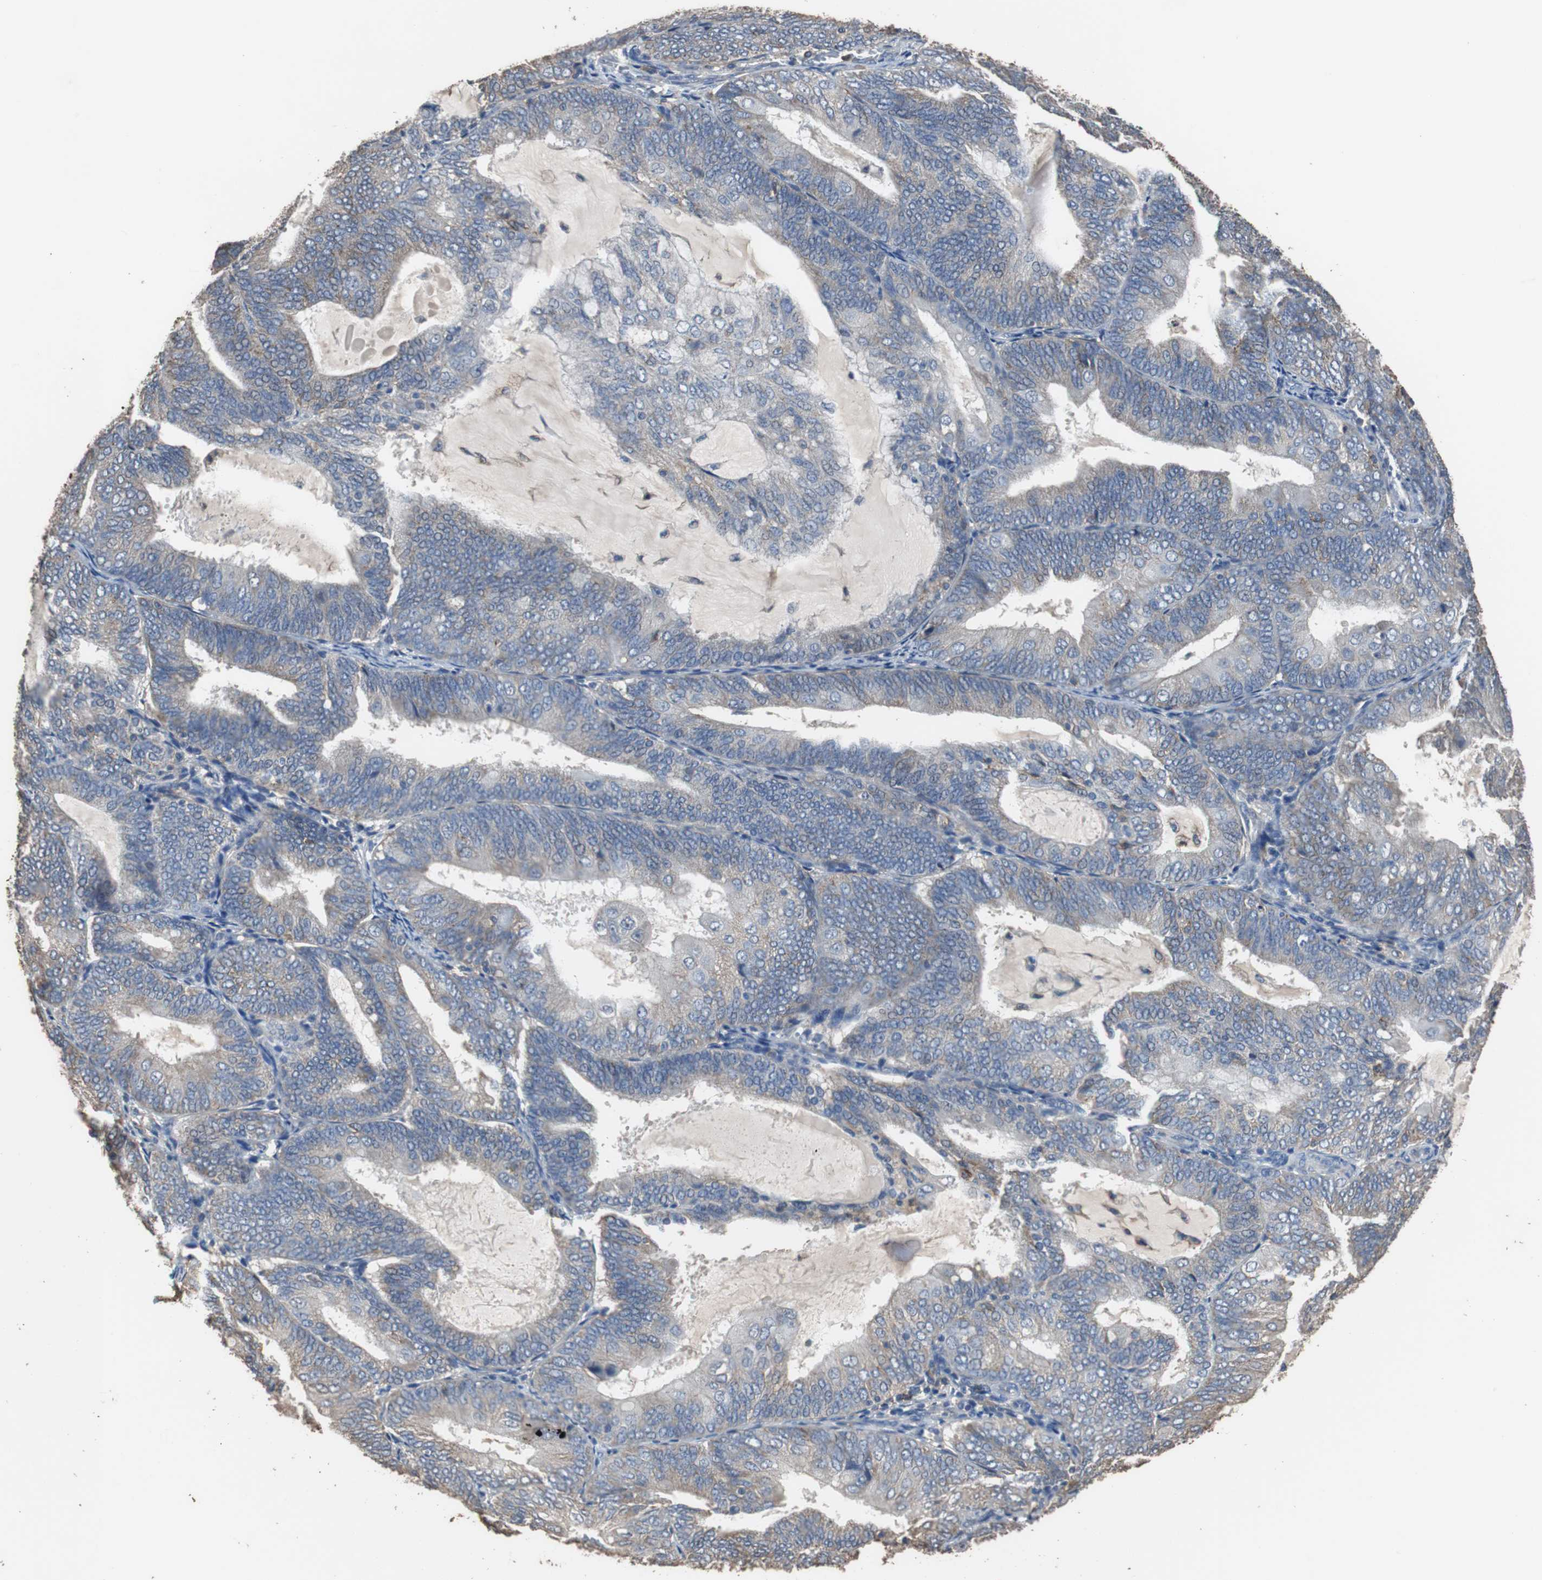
{"staining": {"intensity": "weak", "quantity": "<25%", "location": "cytoplasmic/membranous"}, "tissue": "endometrial cancer", "cell_type": "Tumor cells", "image_type": "cancer", "snomed": [{"axis": "morphology", "description": "Adenocarcinoma, NOS"}, {"axis": "topography", "description": "Endometrium"}], "caption": "Protein analysis of endometrial adenocarcinoma reveals no significant positivity in tumor cells.", "gene": "SCIMP", "patient": {"sex": "female", "age": 81}}